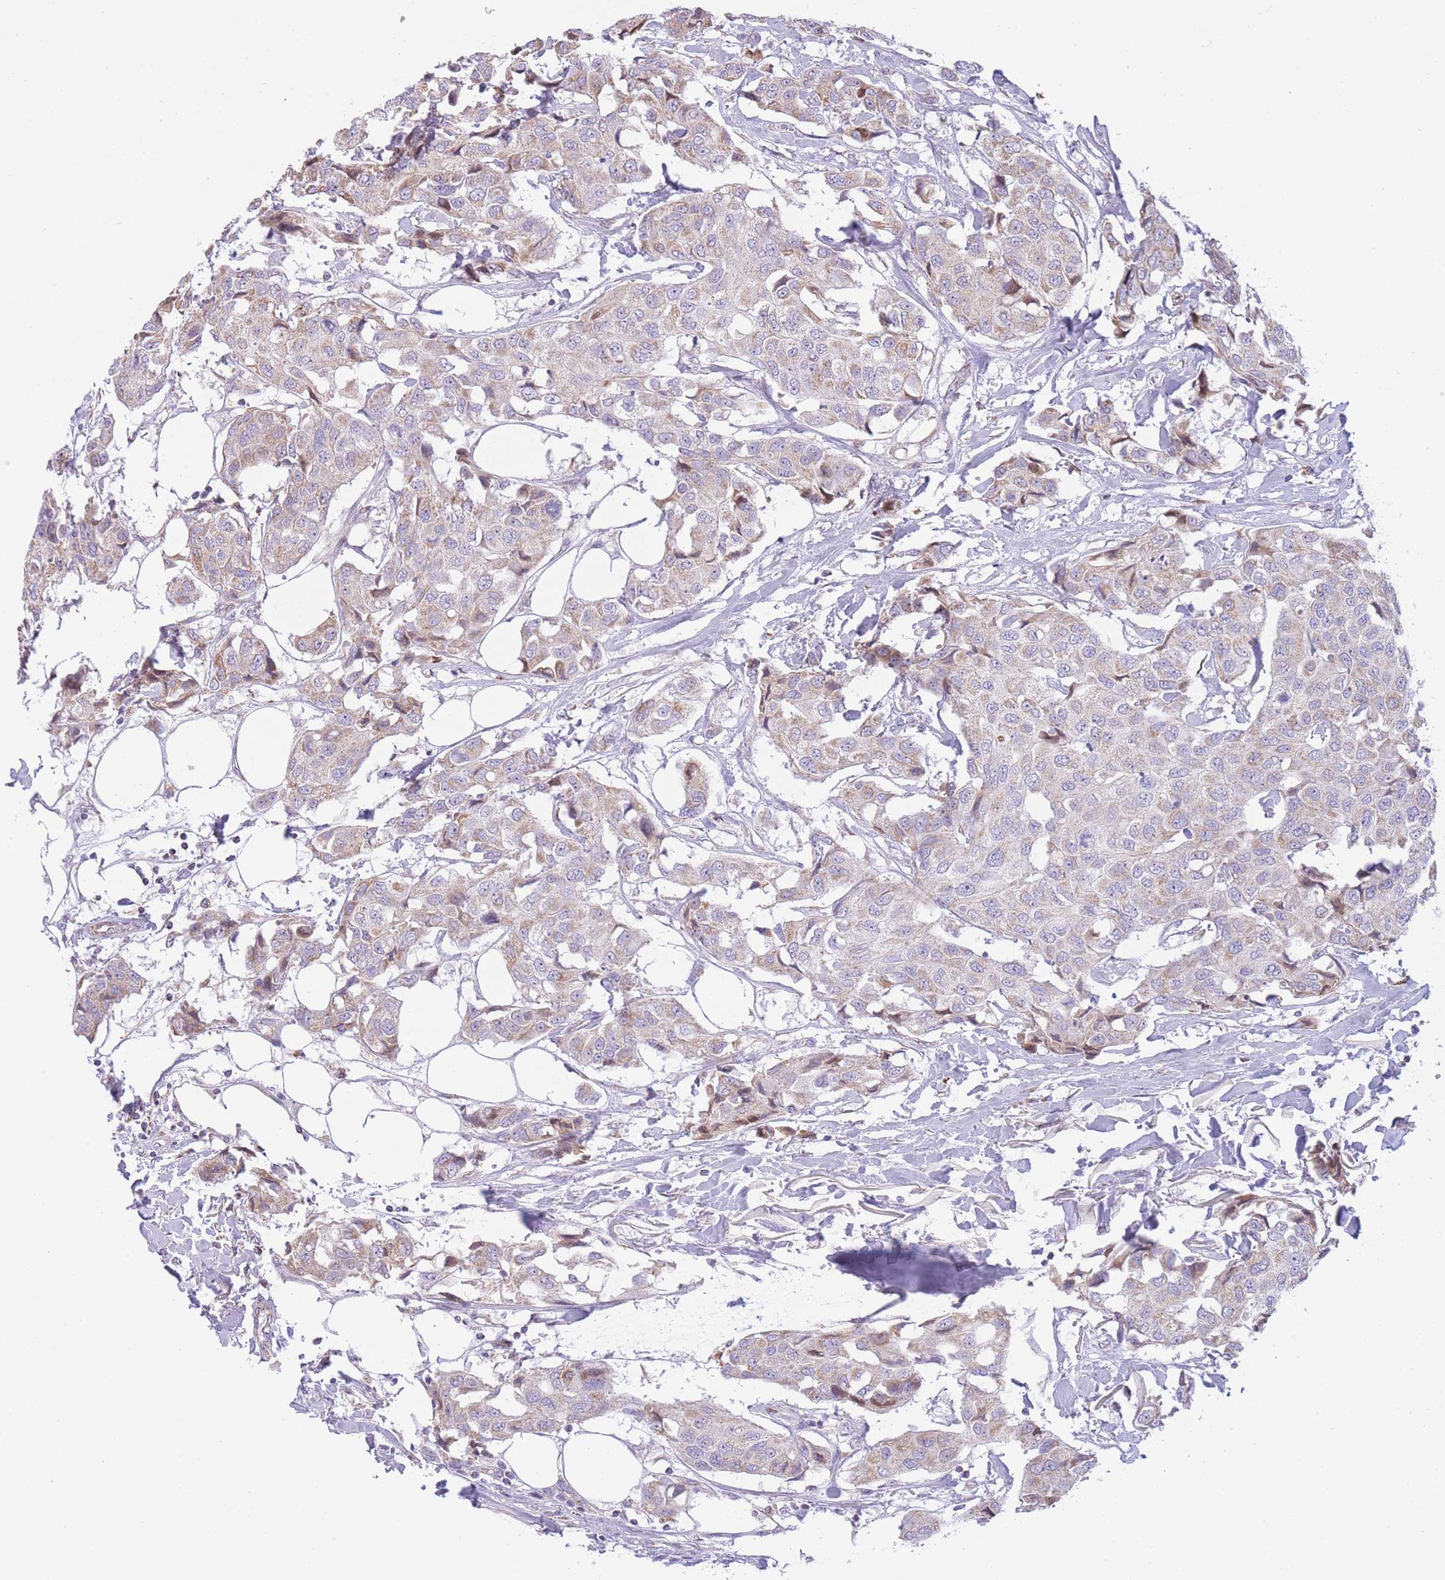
{"staining": {"intensity": "weak", "quantity": "25%-75%", "location": "cytoplasmic/membranous"}, "tissue": "breast cancer", "cell_type": "Tumor cells", "image_type": "cancer", "snomed": [{"axis": "morphology", "description": "Duct carcinoma"}, {"axis": "topography", "description": "Breast"}], "caption": "Immunohistochemistry (IHC) micrograph of breast cancer (intraductal carcinoma) stained for a protein (brown), which displays low levels of weak cytoplasmic/membranous positivity in approximately 25%-75% of tumor cells.", "gene": "PDHA1", "patient": {"sex": "female", "age": 80}}